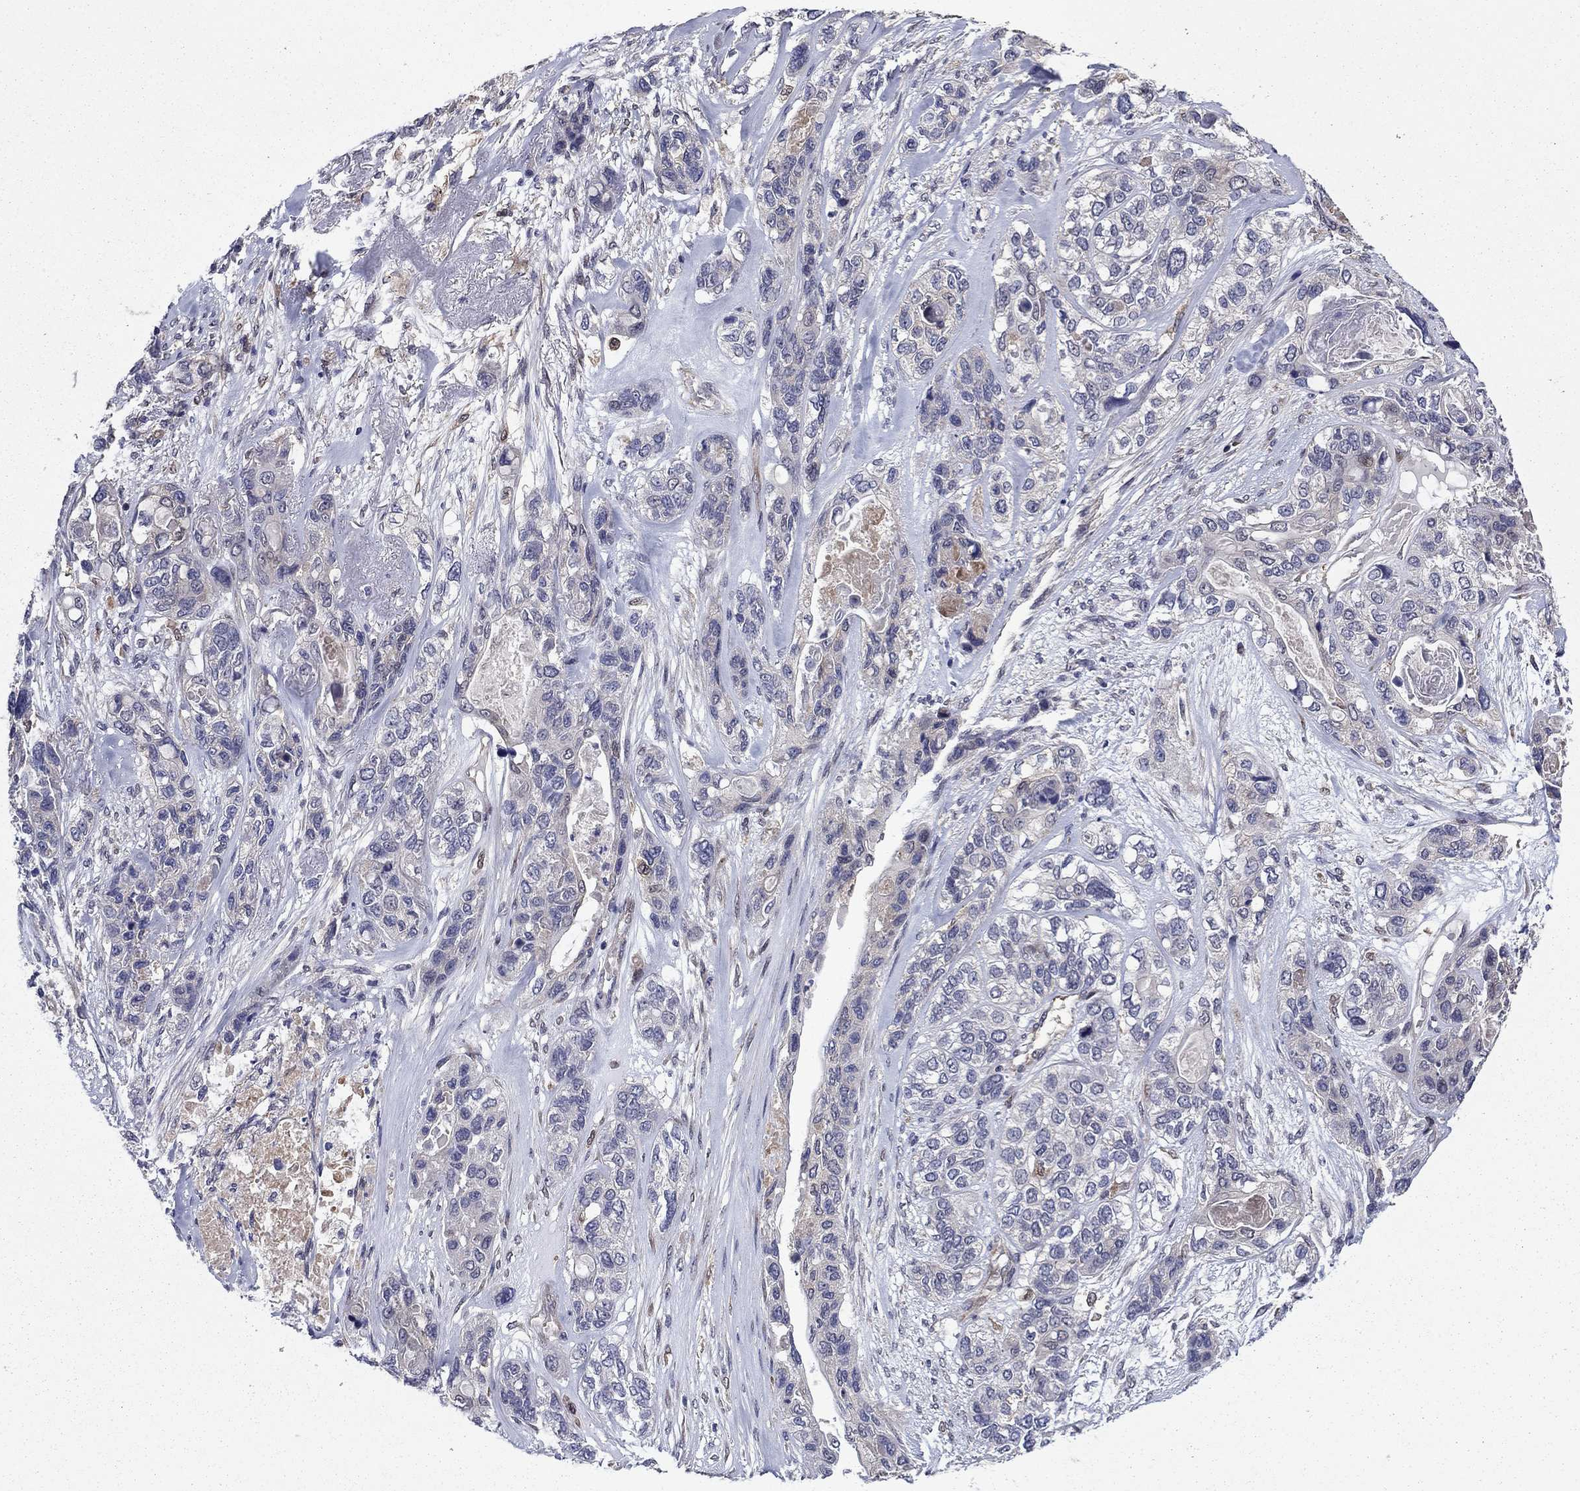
{"staining": {"intensity": "negative", "quantity": "none", "location": "none"}, "tissue": "lung cancer", "cell_type": "Tumor cells", "image_type": "cancer", "snomed": [{"axis": "morphology", "description": "Squamous cell carcinoma, NOS"}, {"axis": "topography", "description": "Lung"}], "caption": "IHC of human squamous cell carcinoma (lung) reveals no positivity in tumor cells.", "gene": "TPMT", "patient": {"sex": "female", "age": 70}}